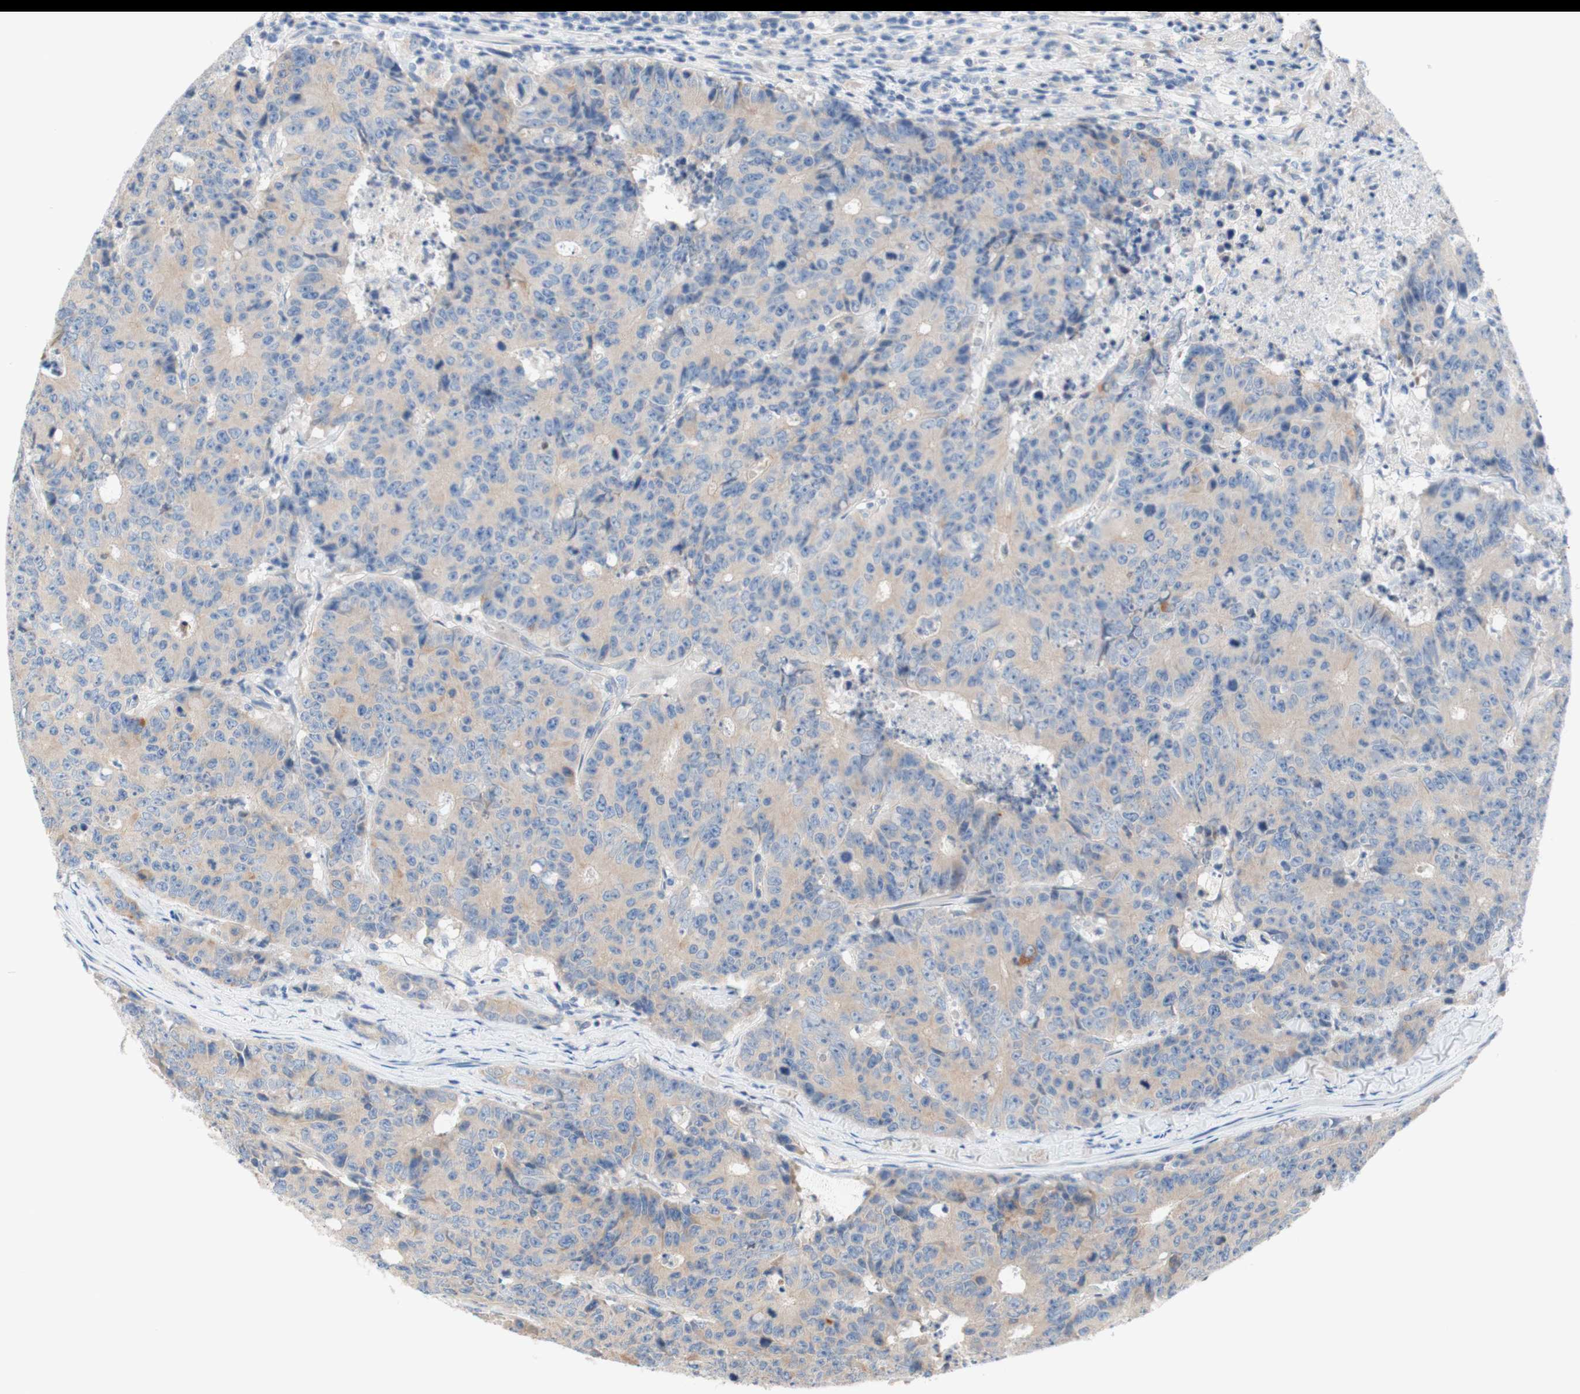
{"staining": {"intensity": "weak", "quantity": ">75%", "location": "cytoplasmic/membranous"}, "tissue": "colorectal cancer", "cell_type": "Tumor cells", "image_type": "cancer", "snomed": [{"axis": "morphology", "description": "Adenocarcinoma, NOS"}, {"axis": "topography", "description": "Colon"}], "caption": "Immunohistochemical staining of human adenocarcinoma (colorectal) shows low levels of weak cytoplasmic/membranous expression in approximately >75% of tumor cells.", "gene": "F3", "patient": {"sex": "female", "age": 86}}